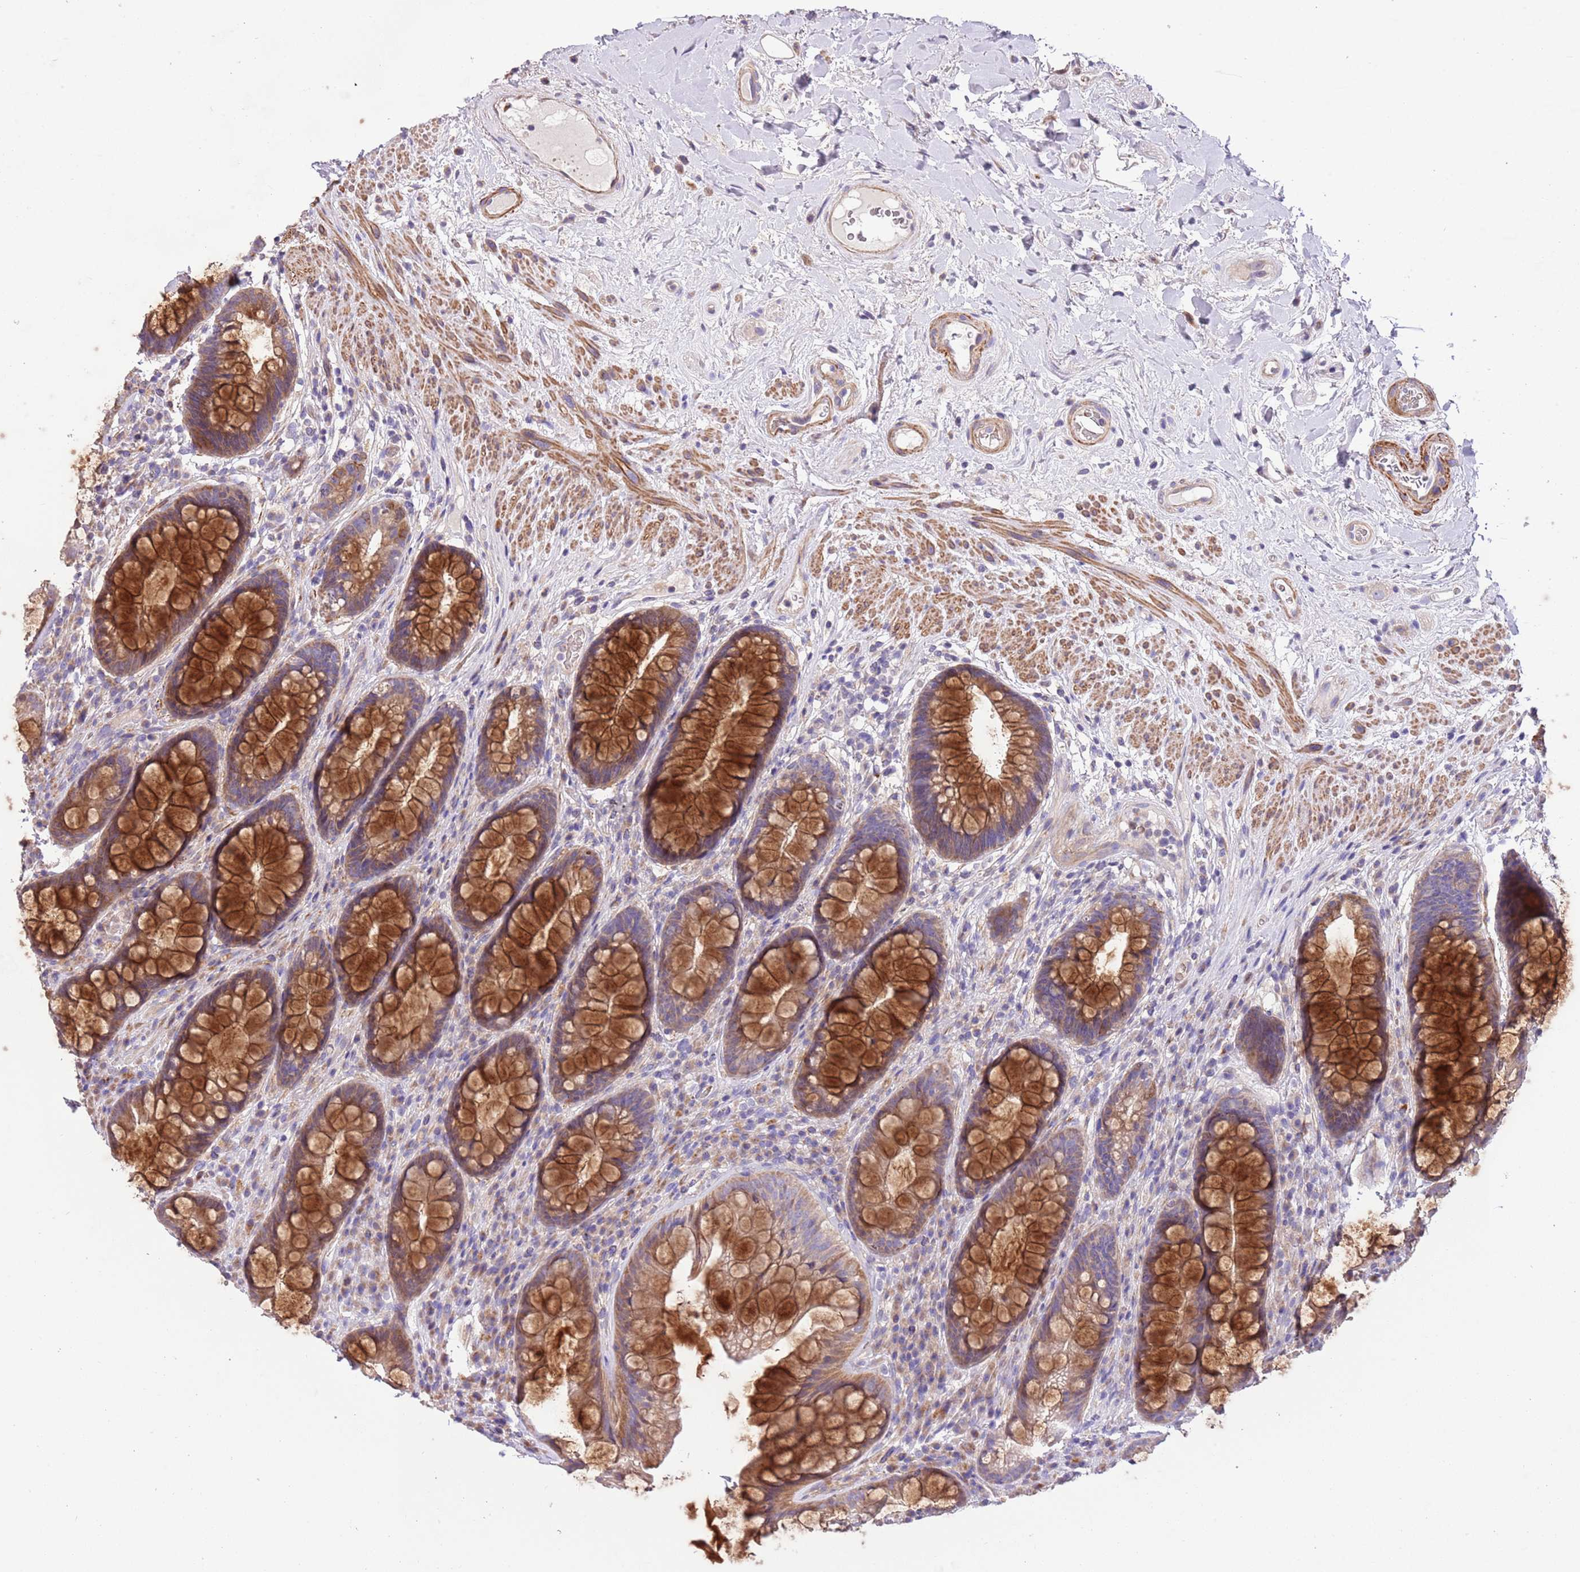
{"staining": {"intensity": "strong", "quantity": ">75%", "location": "cytoplasmic/membranous"}, "tissue": "rectum", "cell_type": "Glandular cells", "image_type": "normal", "snomed": [{"axis": "morphology", "description": "Normal tissue, NOS"}, {"axis": "topography", "description": "Rectum"}], "caption": "Immunohistochemistry of benign human rectum demonstrates high levels of strong cytoplasmic/membranous staining in approximately >75% of glandular cells. The staining was performed using DAB, with brown indicating positive protein expression. Nuclei are stained blue with hematoxylin.", "gene": "PIGA", "patient": {"sex": "male", "age": 74}}